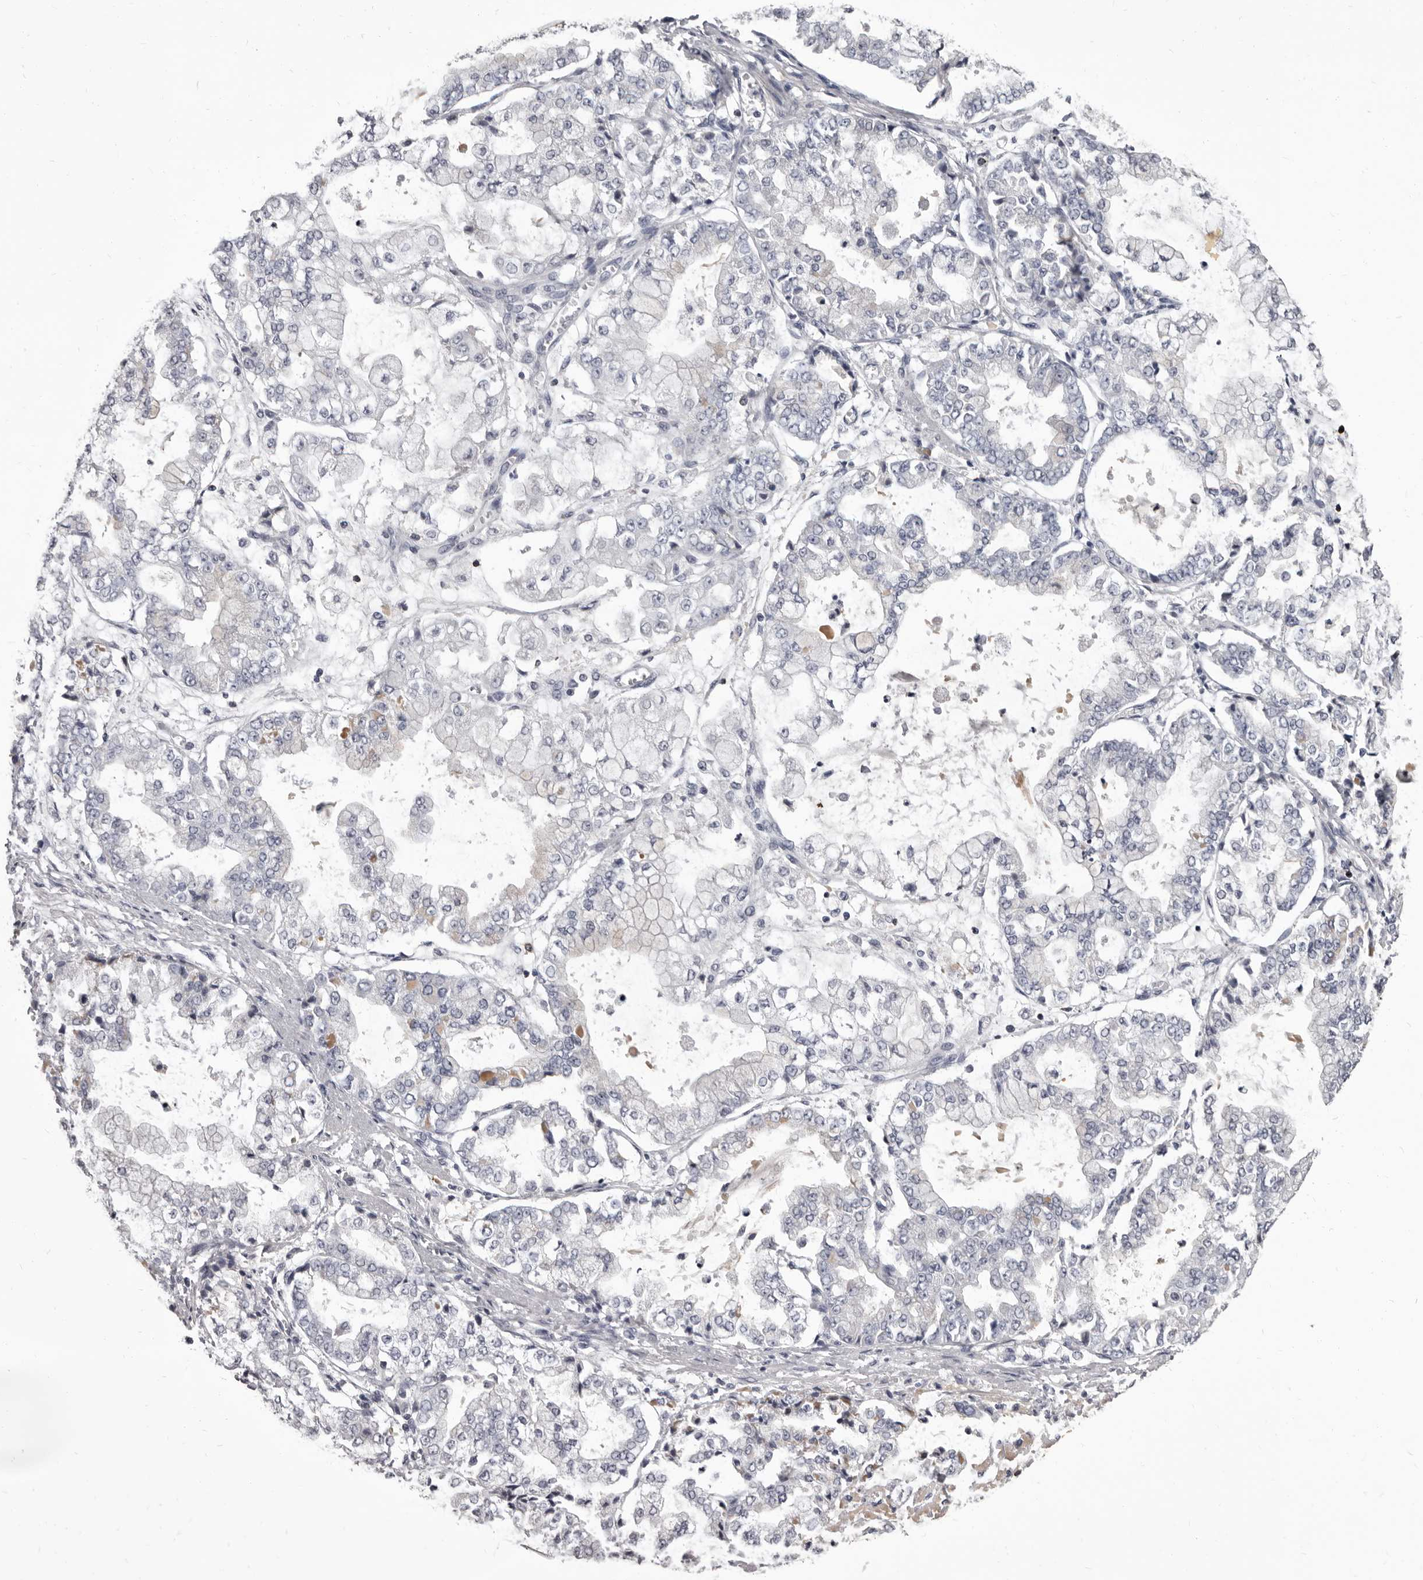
{"staining": {"intensity": "negative", "quantity": "none", "location": "none"}, "tissue": "stomach cancer", "cell_type": "Tumor cells", "image_type": "cancer", "snomed": [{"axis": "morphology", "description": "Adenocarcinoma, NOS"}, {"axis": "topography", "description": "Stomach"}], "caption": "This is a image of immunohistochemistry staining of stomach cancer, which shows no expression in tumor cells.", "gene": "GZMH", "patient": {"sex": "male", "age": 76}}